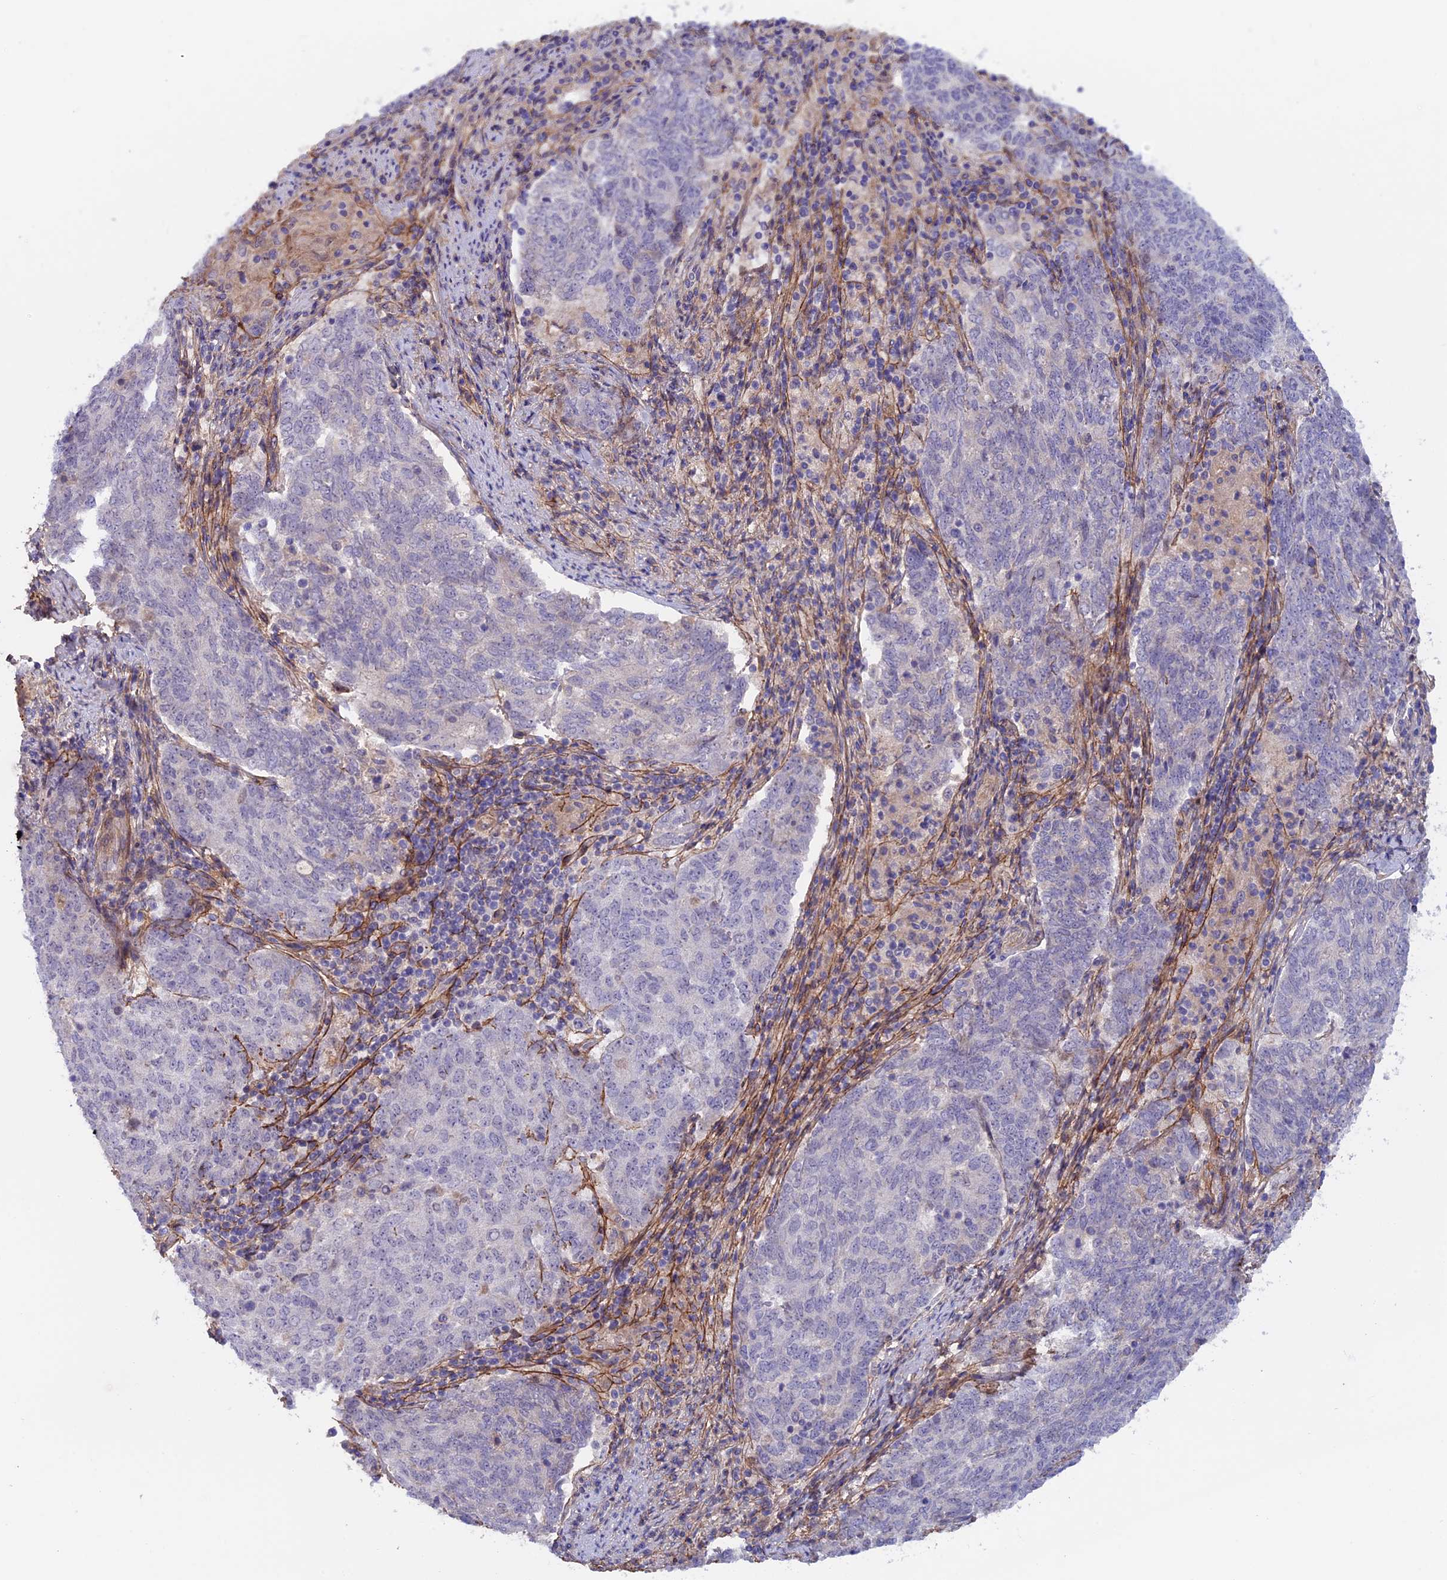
{"staining": {"intensity": "negative", "quantity": "none", "location": "none"}, "tissue": "endometrial cancer", "cell_type": "Tumor cells", "image_type": "cancer", "snomed": [{"axis": "morphology", "description": "Adenocarcinoma, NOS"}, {"axis": "topography", "description": "Endometrium"}], "caption": "The photomicrograph demonstrates no significant expression in tumor cells of endometrial adenocarcinoma.", "gene": "COL4A3", "patient": {"sex": "female", "age": 80}}